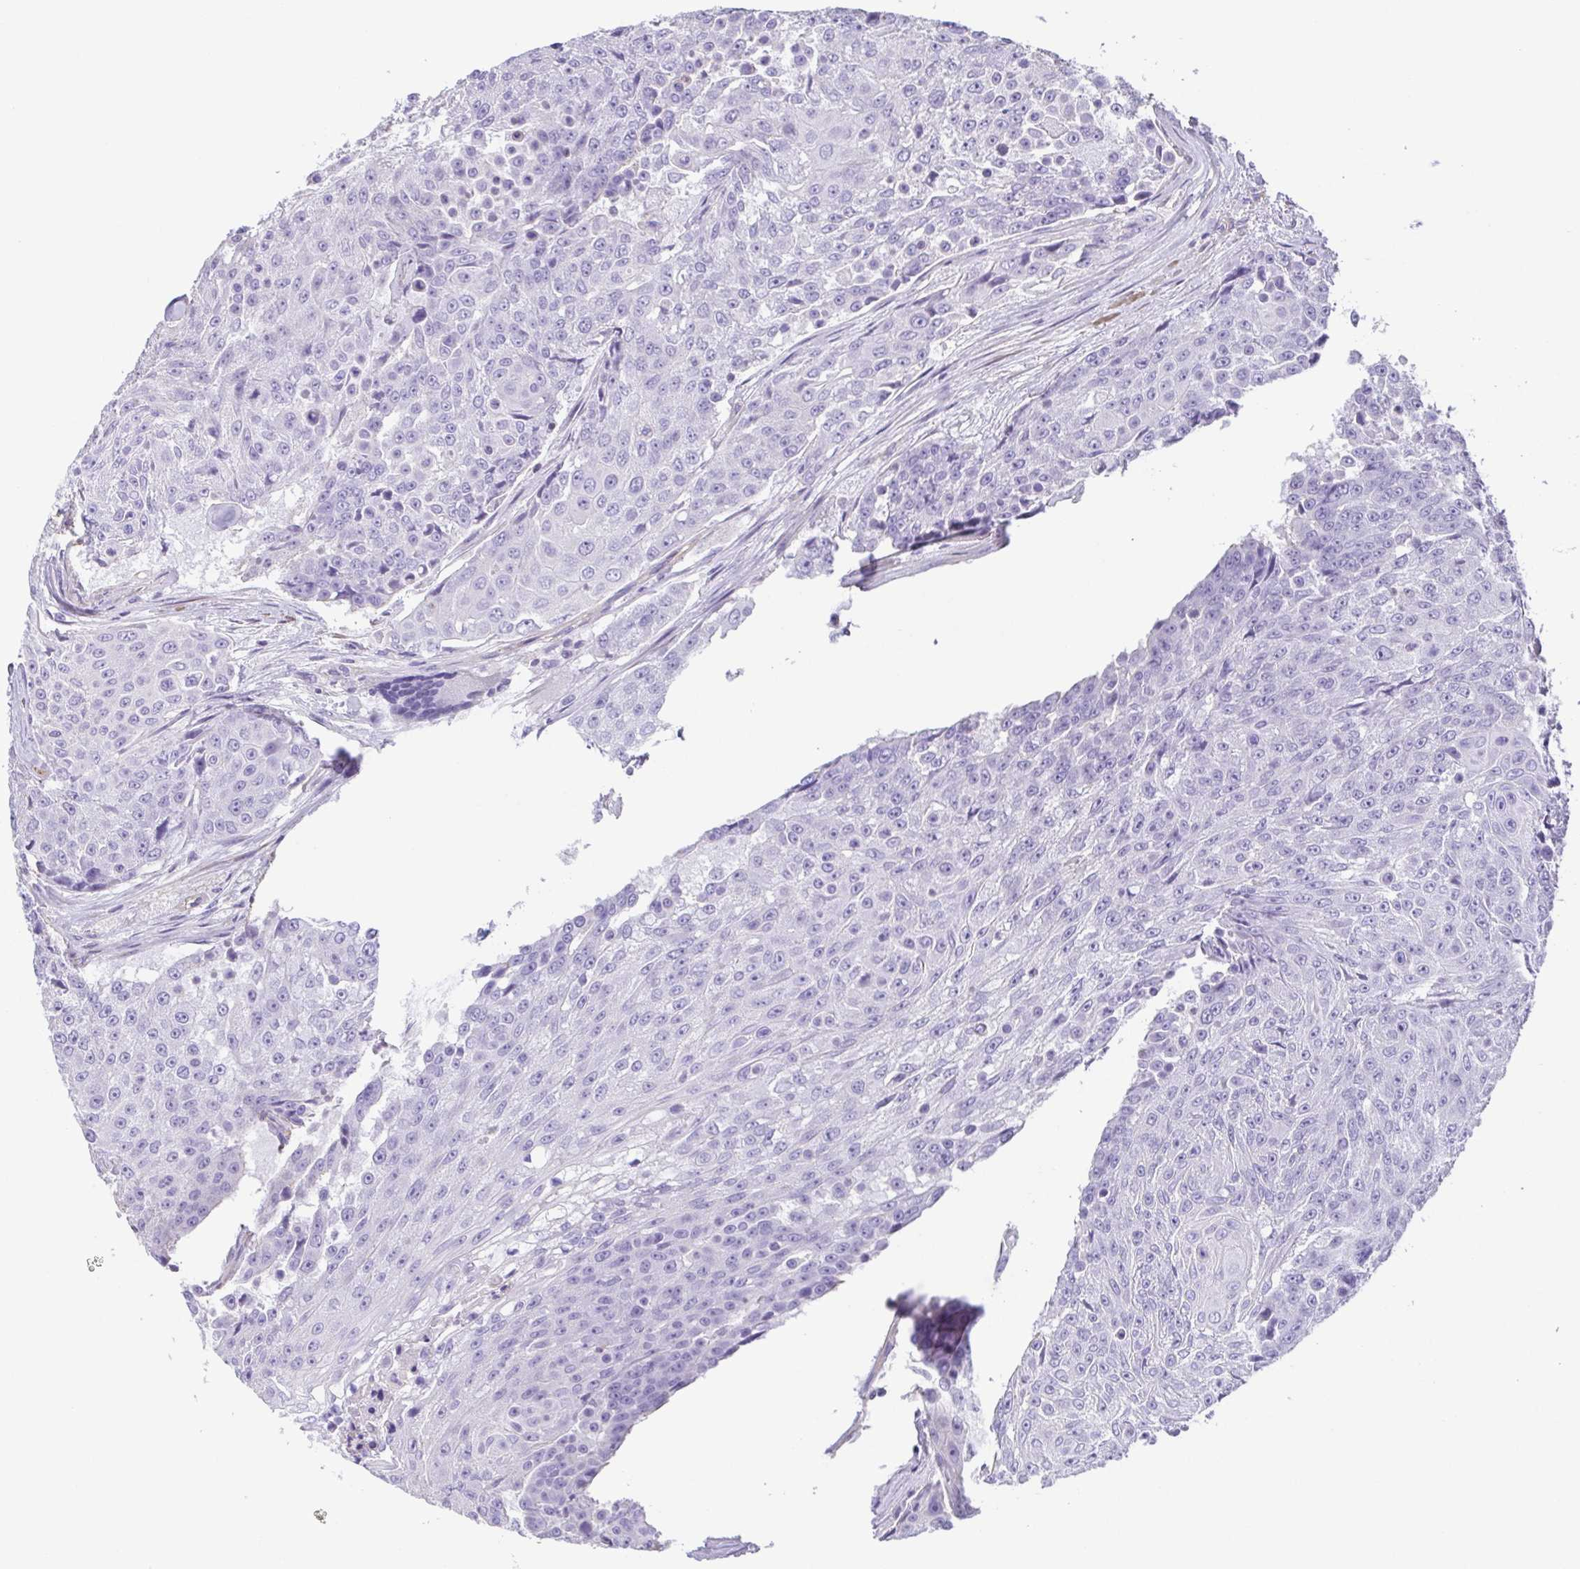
{"staining": {"intensity": "negative", "quantity": "none", "location": "none"}, "tissue": "urothelial cancer", "cell_type": "Tumor cells", "image_type": "cancer", "snomed": [{"axis": "morphology", "description": "Urothelial carcinoma, High grade"}, {"axis": "topography", "description": "Urinary bladder"}], "caption": "High-grade urothelial carcinoma stained for a protein using immunohistochemistry demonstrates no positivity tumor cells.", "gene": "MYL6", "patient": {"sex": "female", "age": 63}}